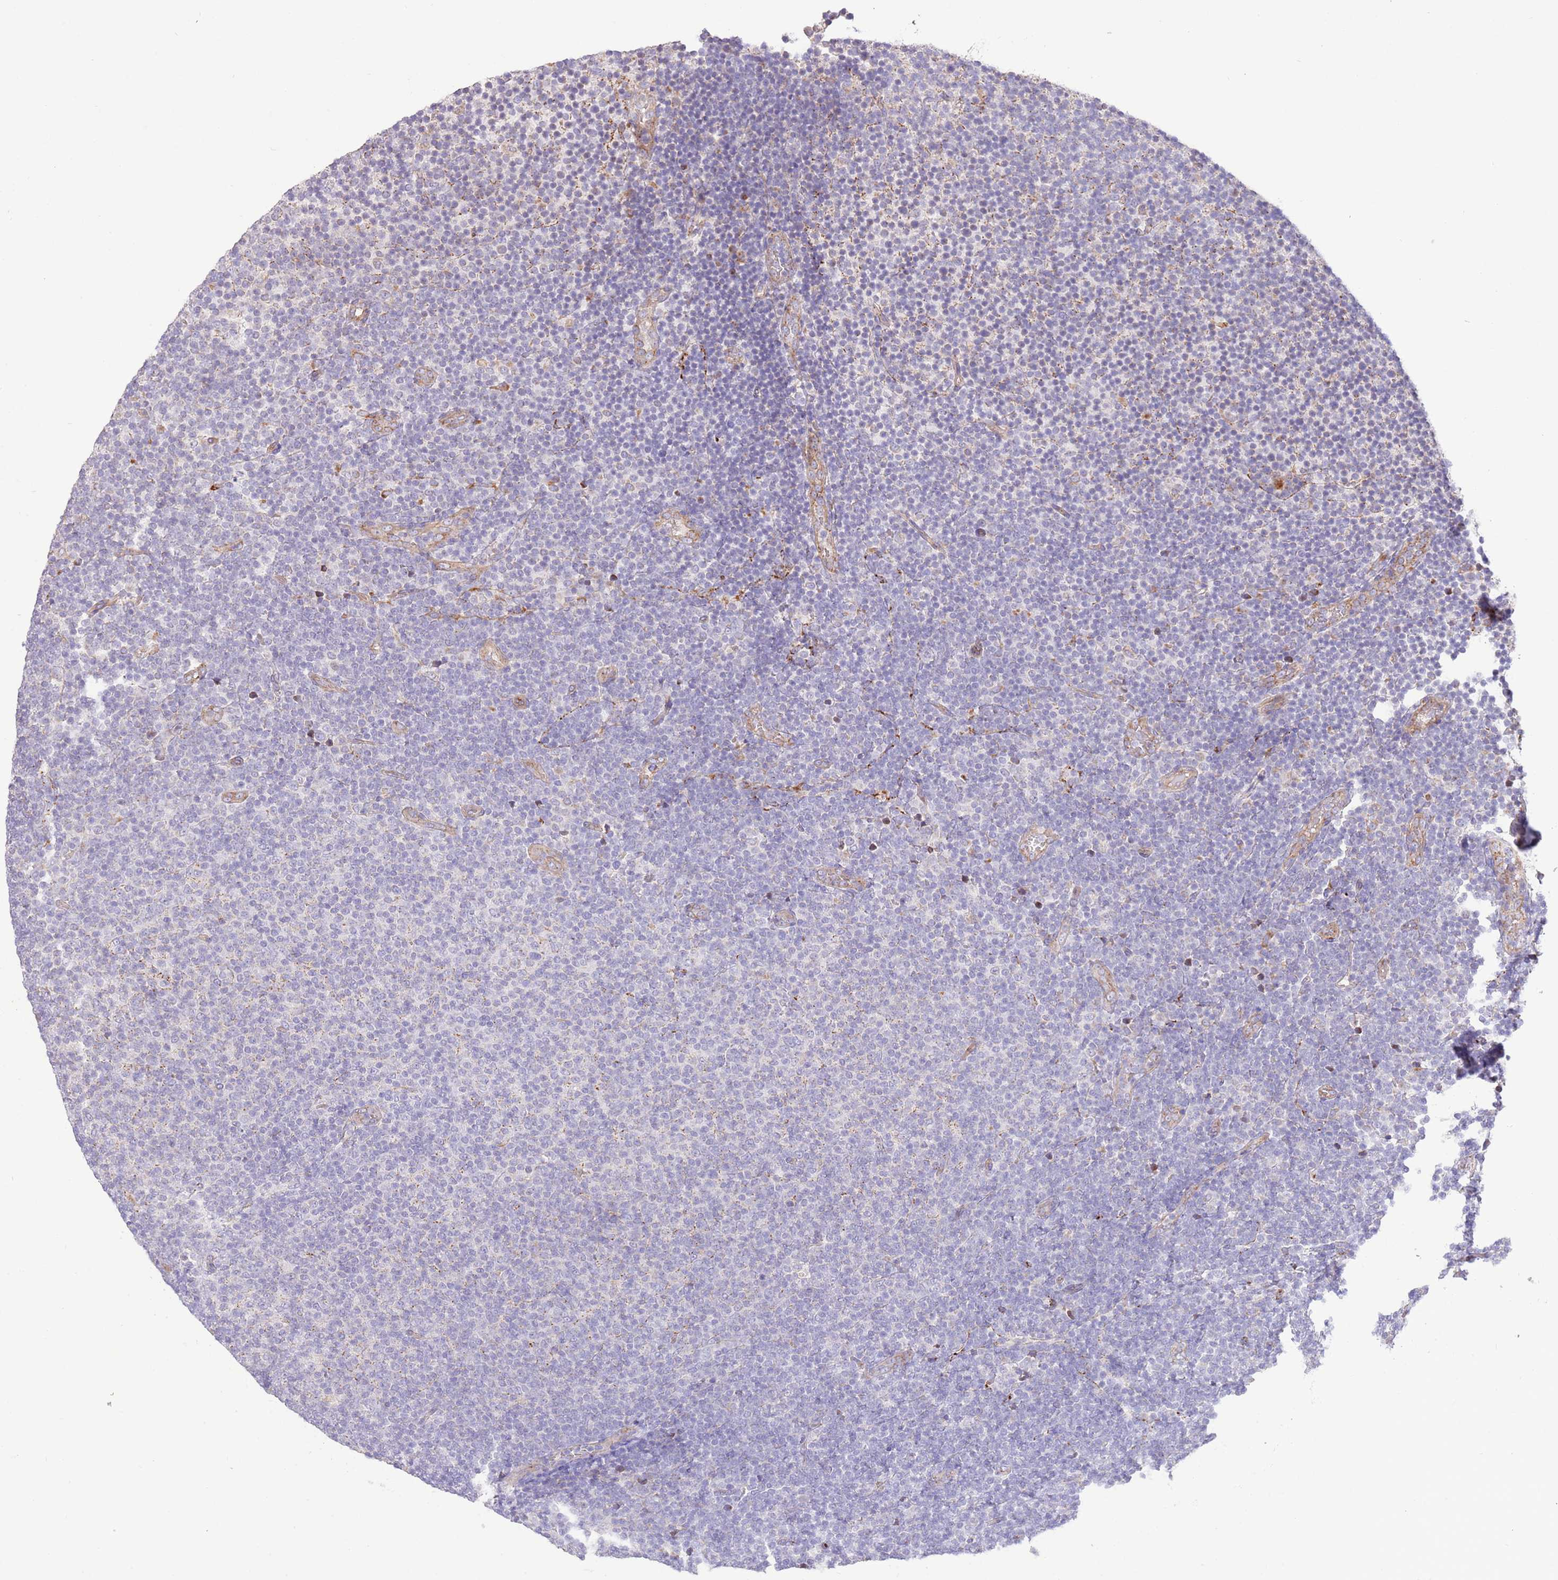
{"staining": {"intensity": "negative", "quantity": "none", "location": "none"}, "tissue": "lymphoma", "cell_type": "Tumor cells", "image_type": "cancer", "snomed": [{"axis": "morphology", "description": "Malignant lymphoma, non-Hodgkin's type, Low grade"}, {"axis": "topography", "description": "Lymph node"}], "caption": "Tumor cells show no significant protein positivity in lymphoma.", "gene": "DOCK6", "patient": {"sex": "male", "age": 66}}